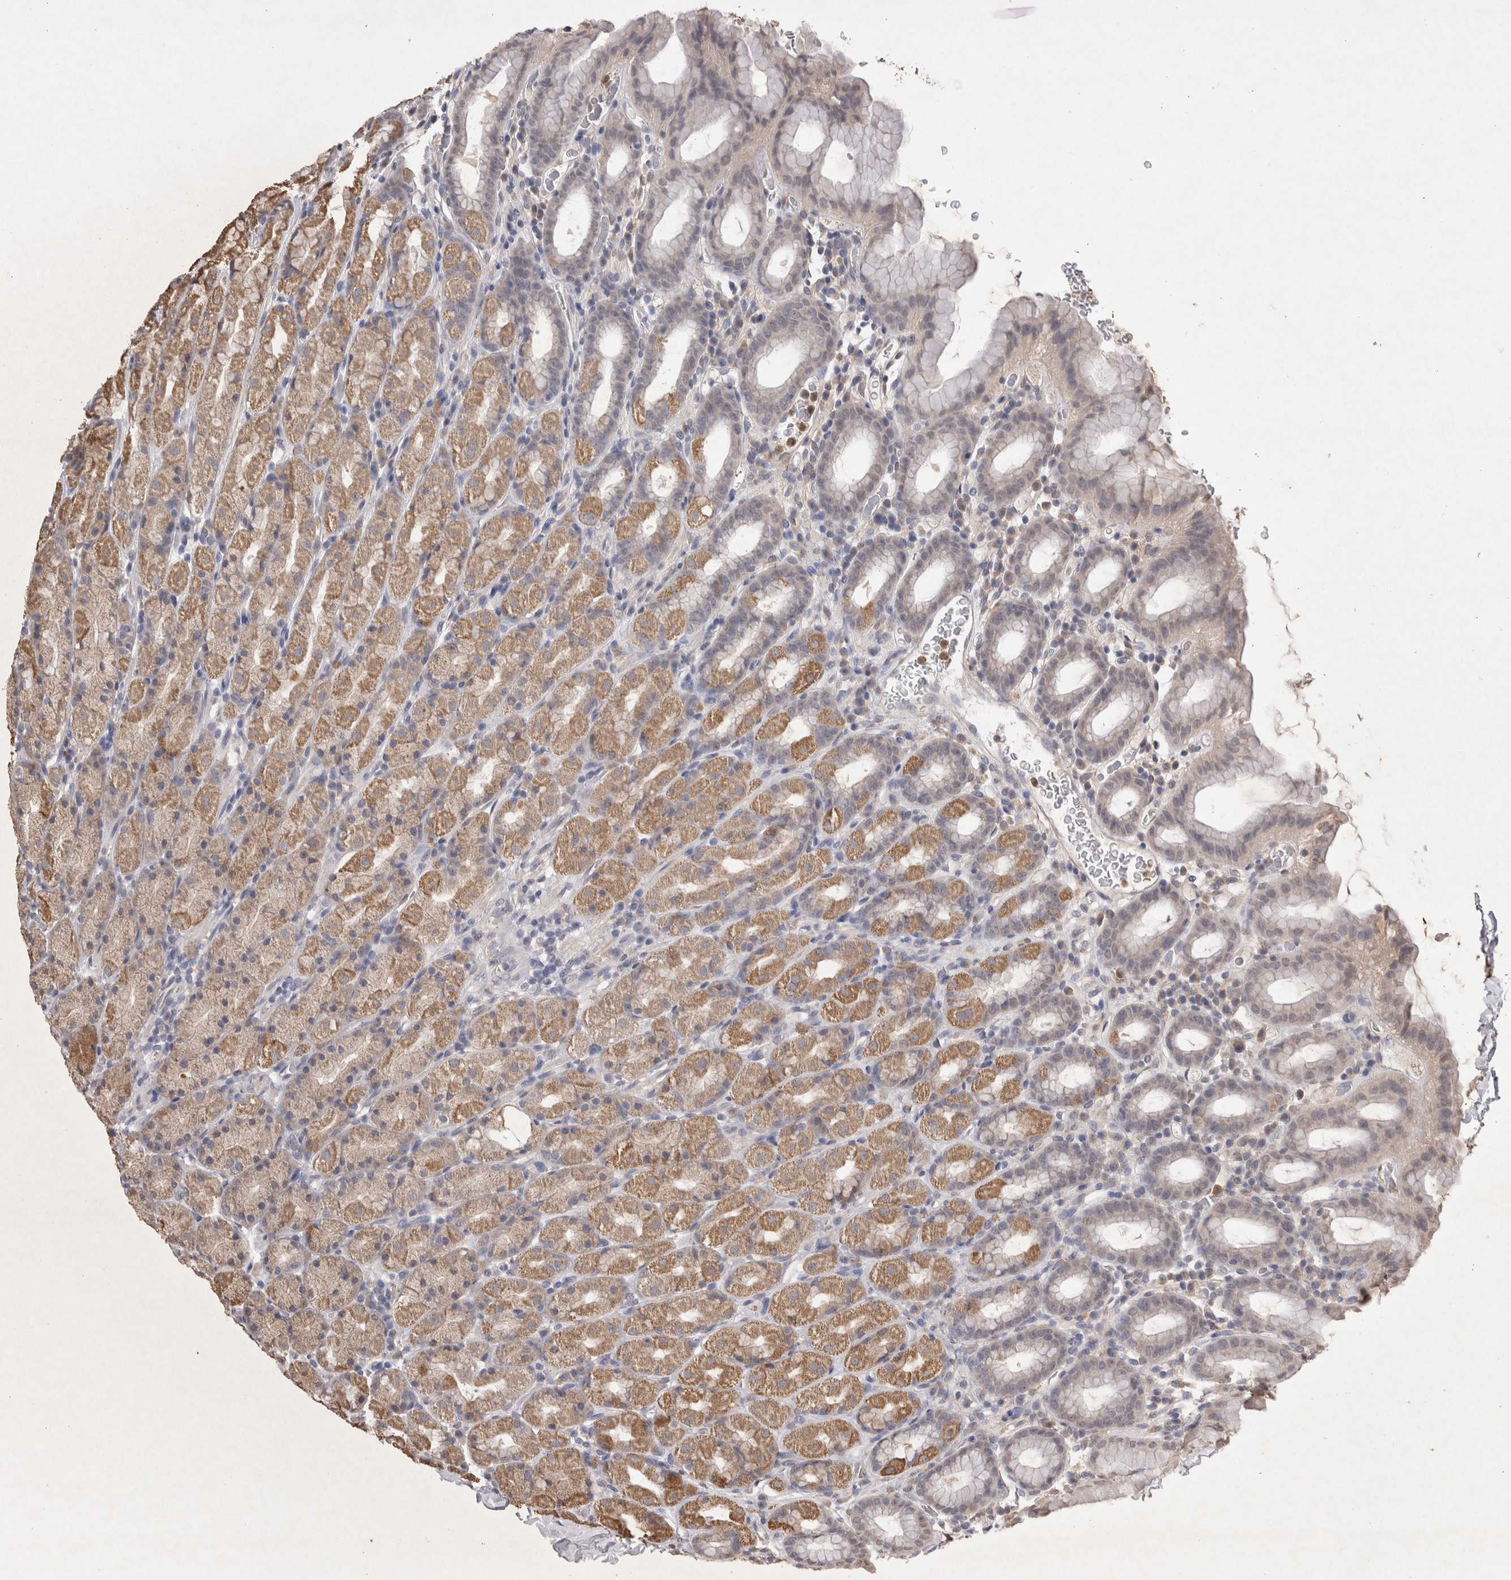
{"staining": {"intensity": "moderate", "quantity": ">75%", "location": "cytoplasmic/membranous"}, "tissue": "stomach", "cell_type": "Glandular cells", "image_type": "normal", "snomed": [{"axis": "morphology", "description": "Normal tissue, NOS"}, {"axis": "topography", "description": "Stomach, upper"}], "caption": "Immunohistochemical staining of normal human stomach exhibits moderate cytoplasmic/membranous protein expression in approximately >75% of glandular cells.", "gene": "GRK5", "patient": {"sex": "male", "age": 68}}